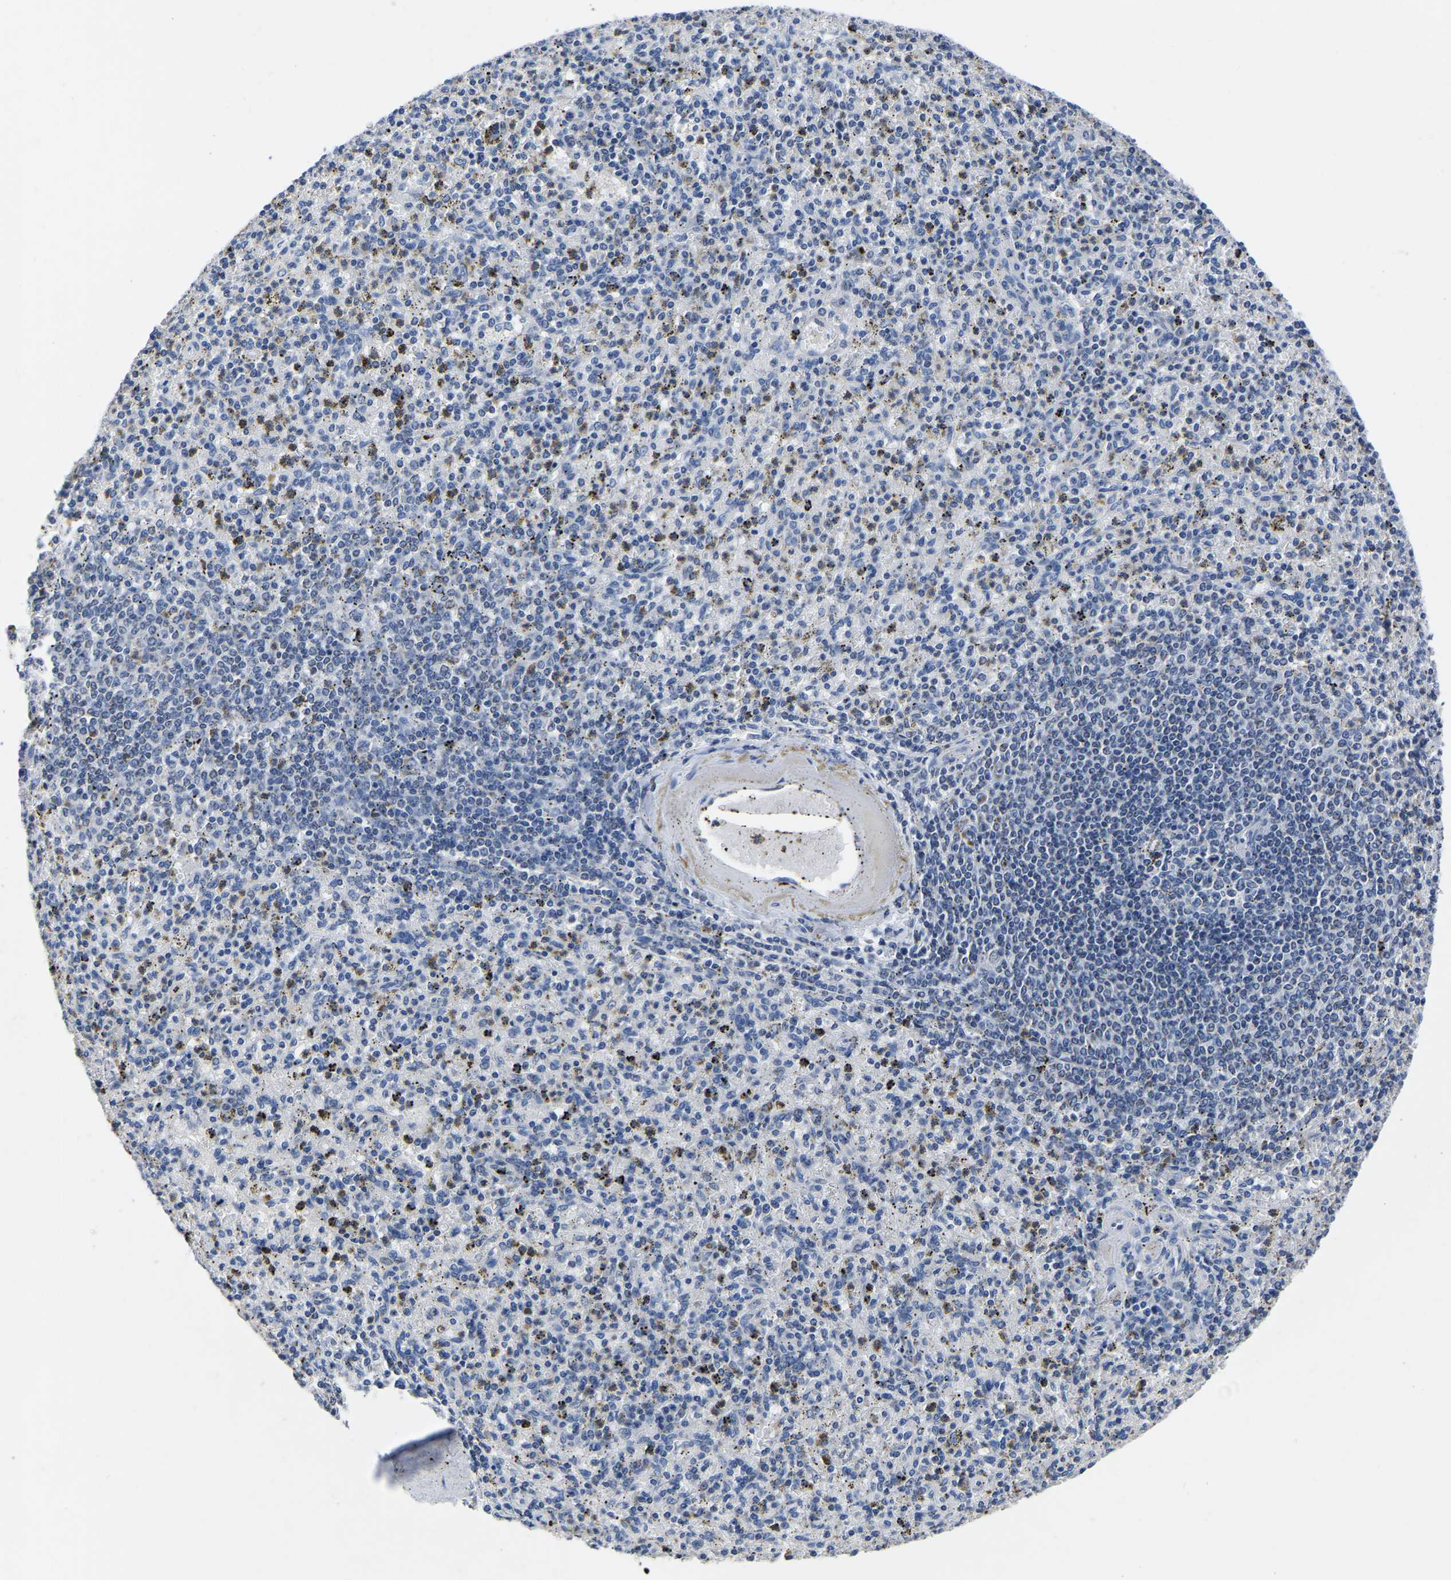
{"staining": {"intensity": "negative", "quantity": "none", "location": "none"}, "tissue": "spleen", "cell_type": "Cells in red pulp", "image_type": "normal", "snomed": [{"axis": "morphology", "description": "Normal tissue, NOS"}, {"axis": "topography", "description": "Spleen"}], "caption": "This is an IHC image of benign spleen. There is no expression in cells in red pulp.", "gene": "FGD5", "patient": {"sex": "male", "age": 72}}